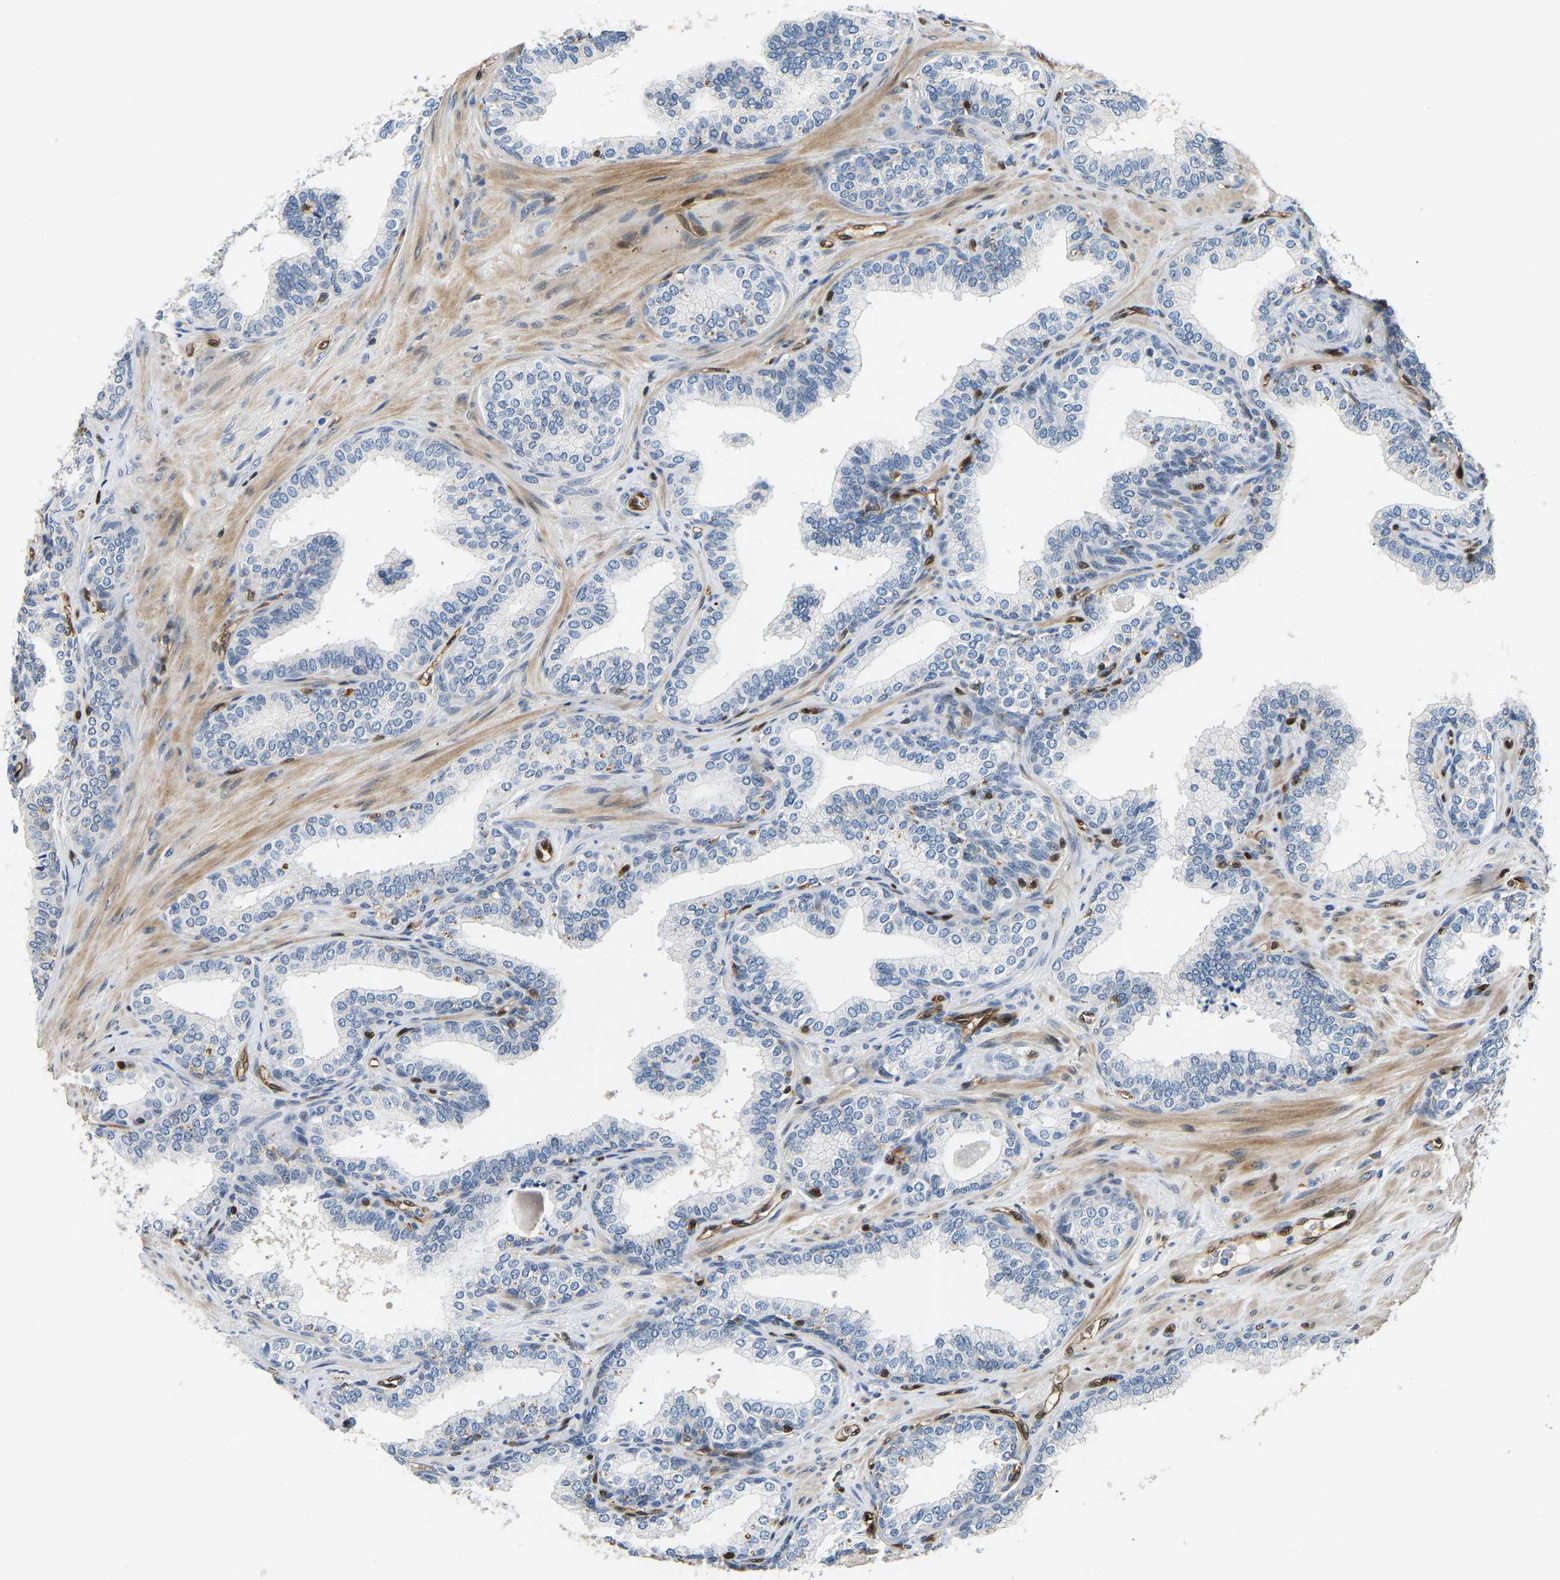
{"staining": {"intensity": "negative", "quantity": "none", "location": "none"}, "tissue": "prostate cancer", "cell_type": "Tumor cells", "image_type": "cancer", "snomed": [{"axis": "morphology", "description": "Adenocarcinoma, High grade"}, {"axis": "topography", "description": "Prostate"}], "caption": "DAB immunohistochemical staining of prostate cancer shows no significant positivity in tumor cells.", "gene": "GIMAP7", "patient": {"sex": "male", "age": 52}}